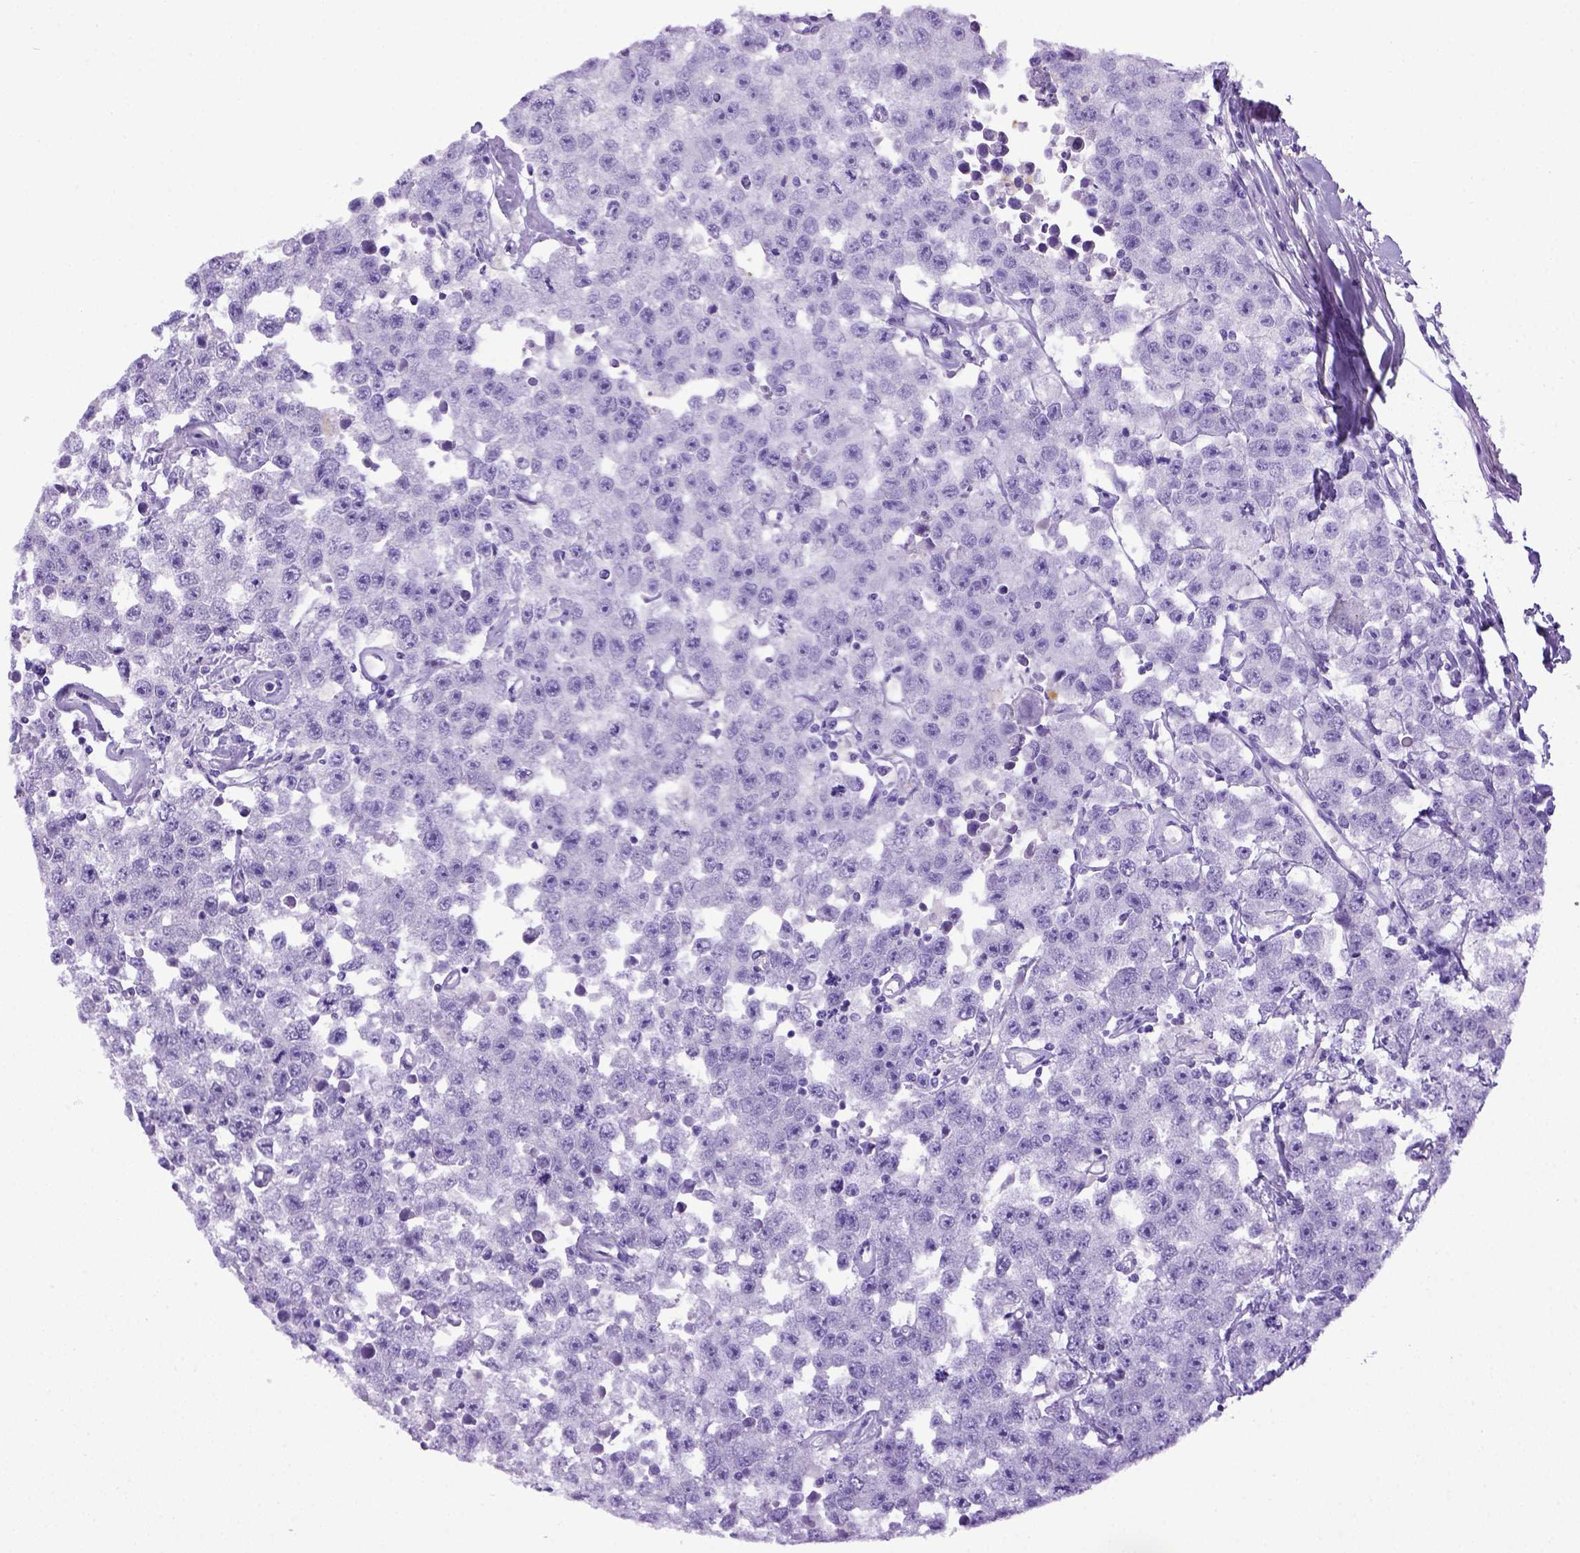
{"staining": {"intensity": "negative", "quantity": "none", "location": "none"}, "tissue": "testis cancer", "cell_type": "Tumor cells", "image_type": "cancer", "snomed": [{"axis": "morphology", "description": "Seminoma, NOS"}, {"axis": "topography", "description": "Testis"}], "caption": "IHC of human seminoma (testis) shows no positivity in tumor cells.", "gene": "ITIH4", "patient": {"sex": "male", "age": 52}}